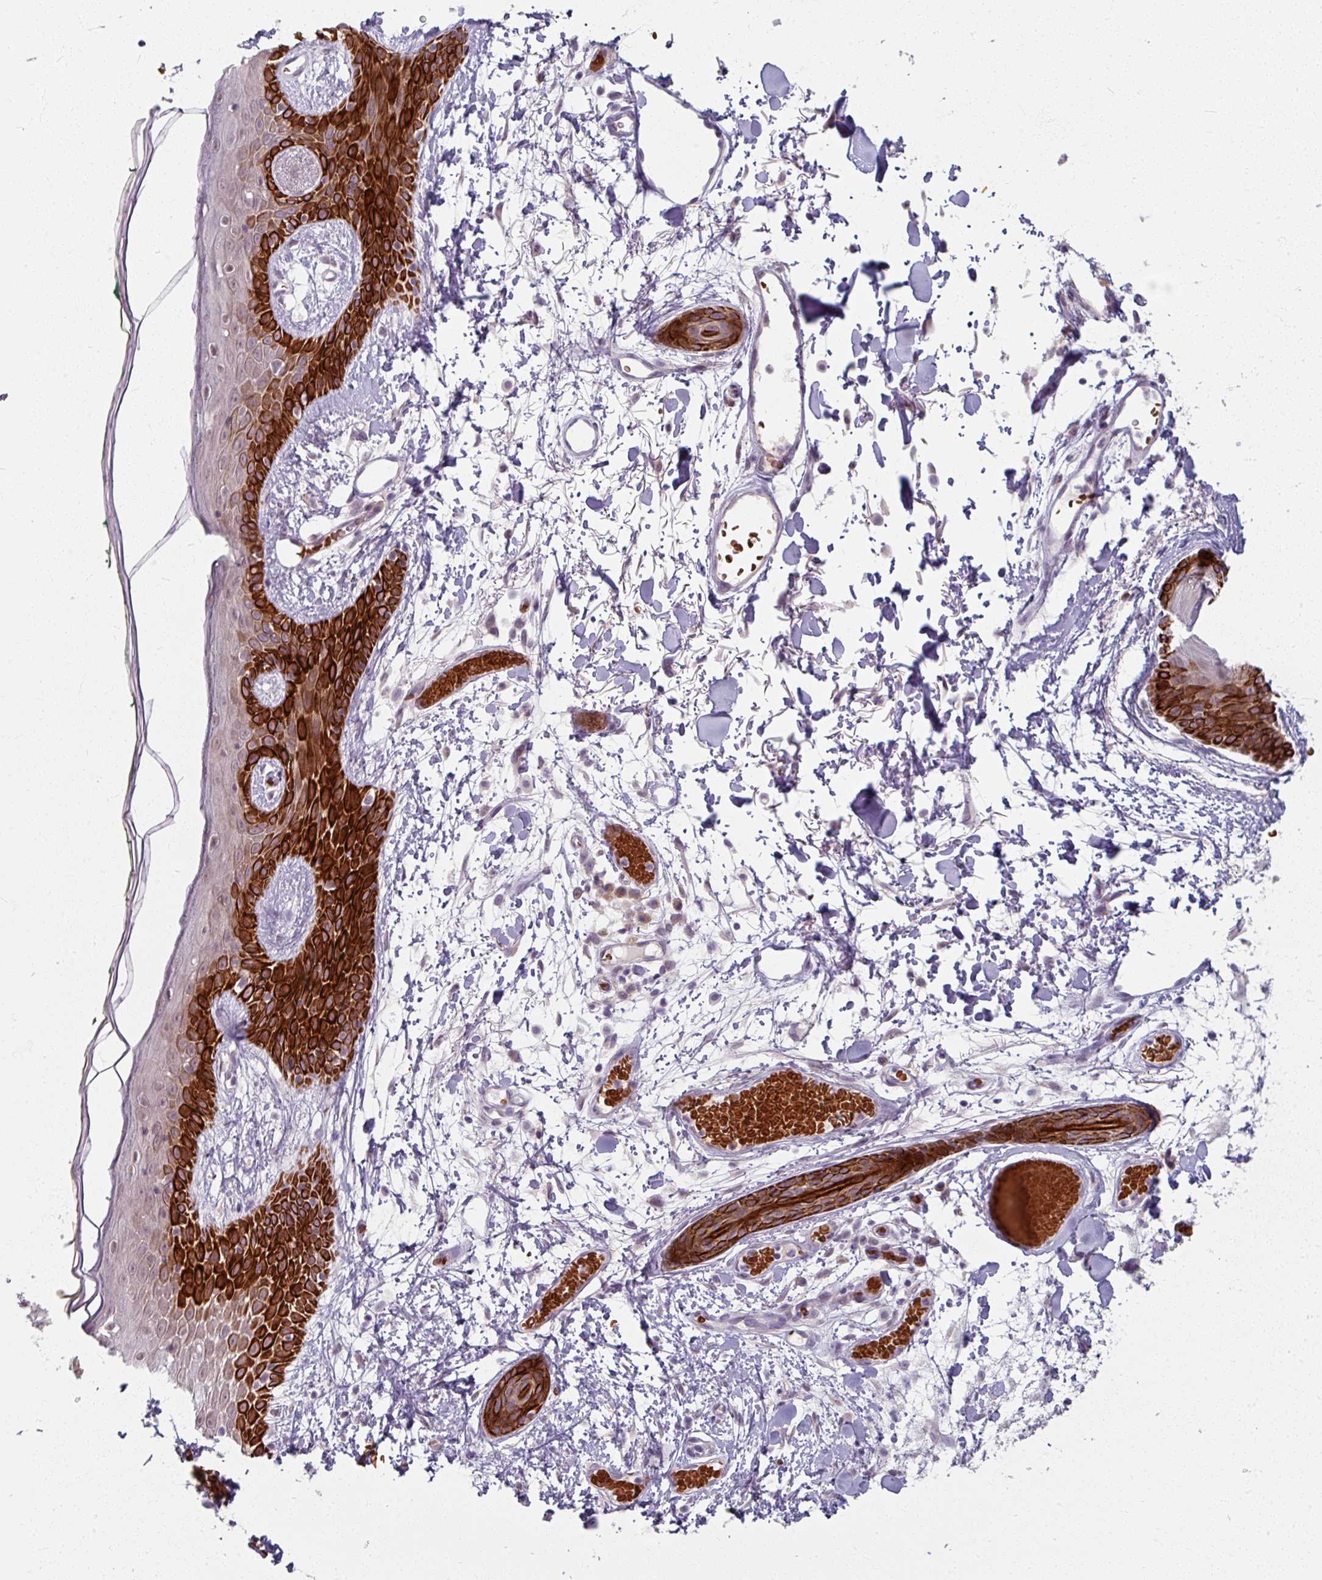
{"staining": {"intensity": "negative", "quantity": "none", "location": "none"}, "tissue": "skin", "cell_type": "Fibroblasts", "image_type": "normal", "snomed": [{"axis": "morphology", "description": "Normal tissue, NOS"}, {"axis": "topography", "description": "Skin"}], "caption": "The histopathology image reveals no significant expression in fibroblasts of skin.", "gene": "KMT5C", "patient": {"sex": "male", "age": 79}}